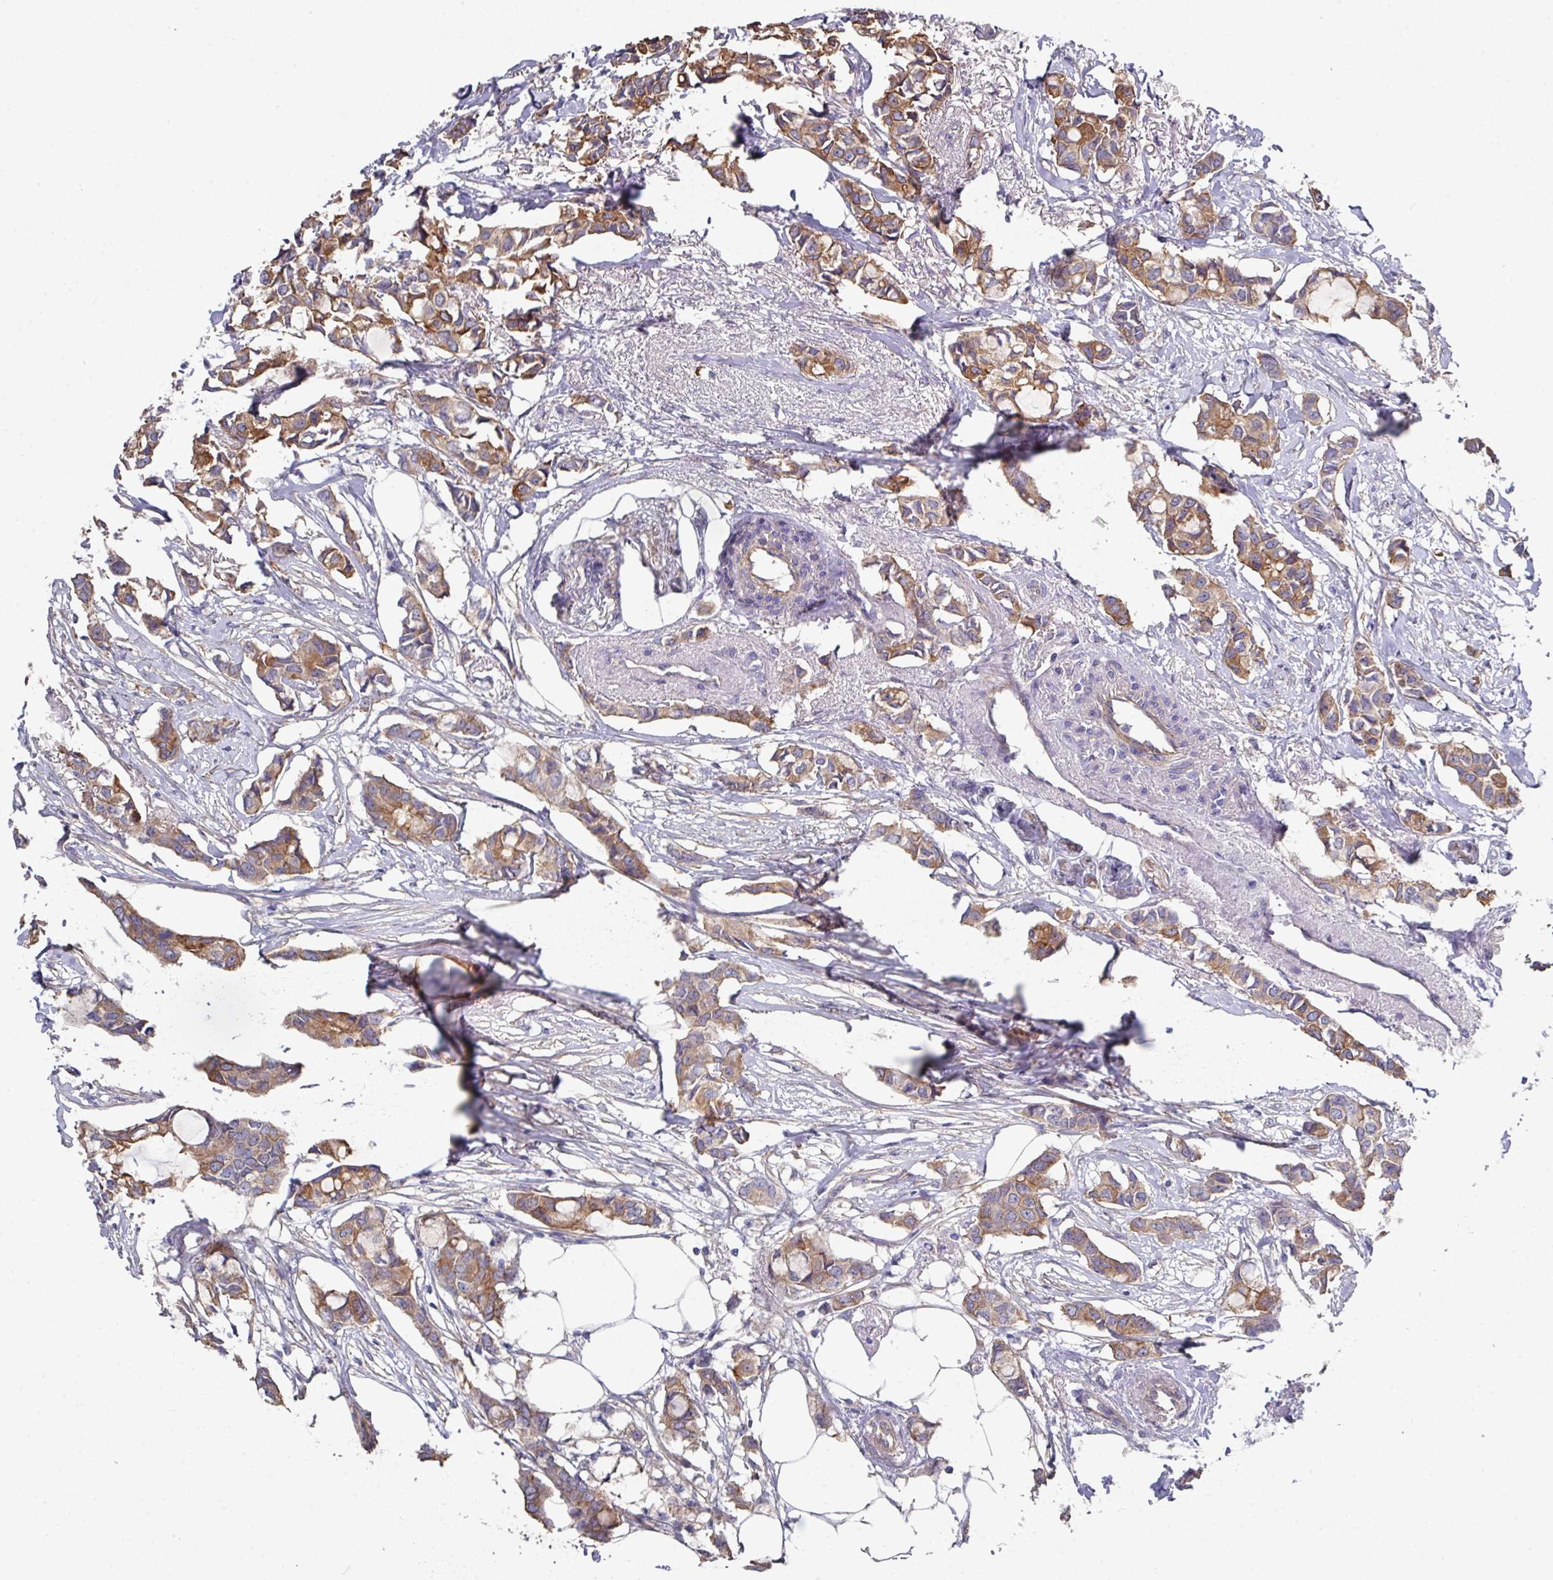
{"staining": {"intensity": "moderate", "quantity": ">75%", "location": "cytoplasmic/membranous"}, "tissue": "breast cancer", "cell_type": "Tumor cells", "image_type": "cancer", "snomed": [{"axis": "morphology", "description": "Duct carcinoma"}, {"axis": "topography", "description": "Breast"}], "caption": "Breast cancer (invasive ductal carcinoma) was stained to show a protein in brown. There is medium levels of moderate cytoplasmic/membranous staining in about >75% of tumor cells.", "gene": "PRR5", "patient": {"sex": "female", "age": 73}}